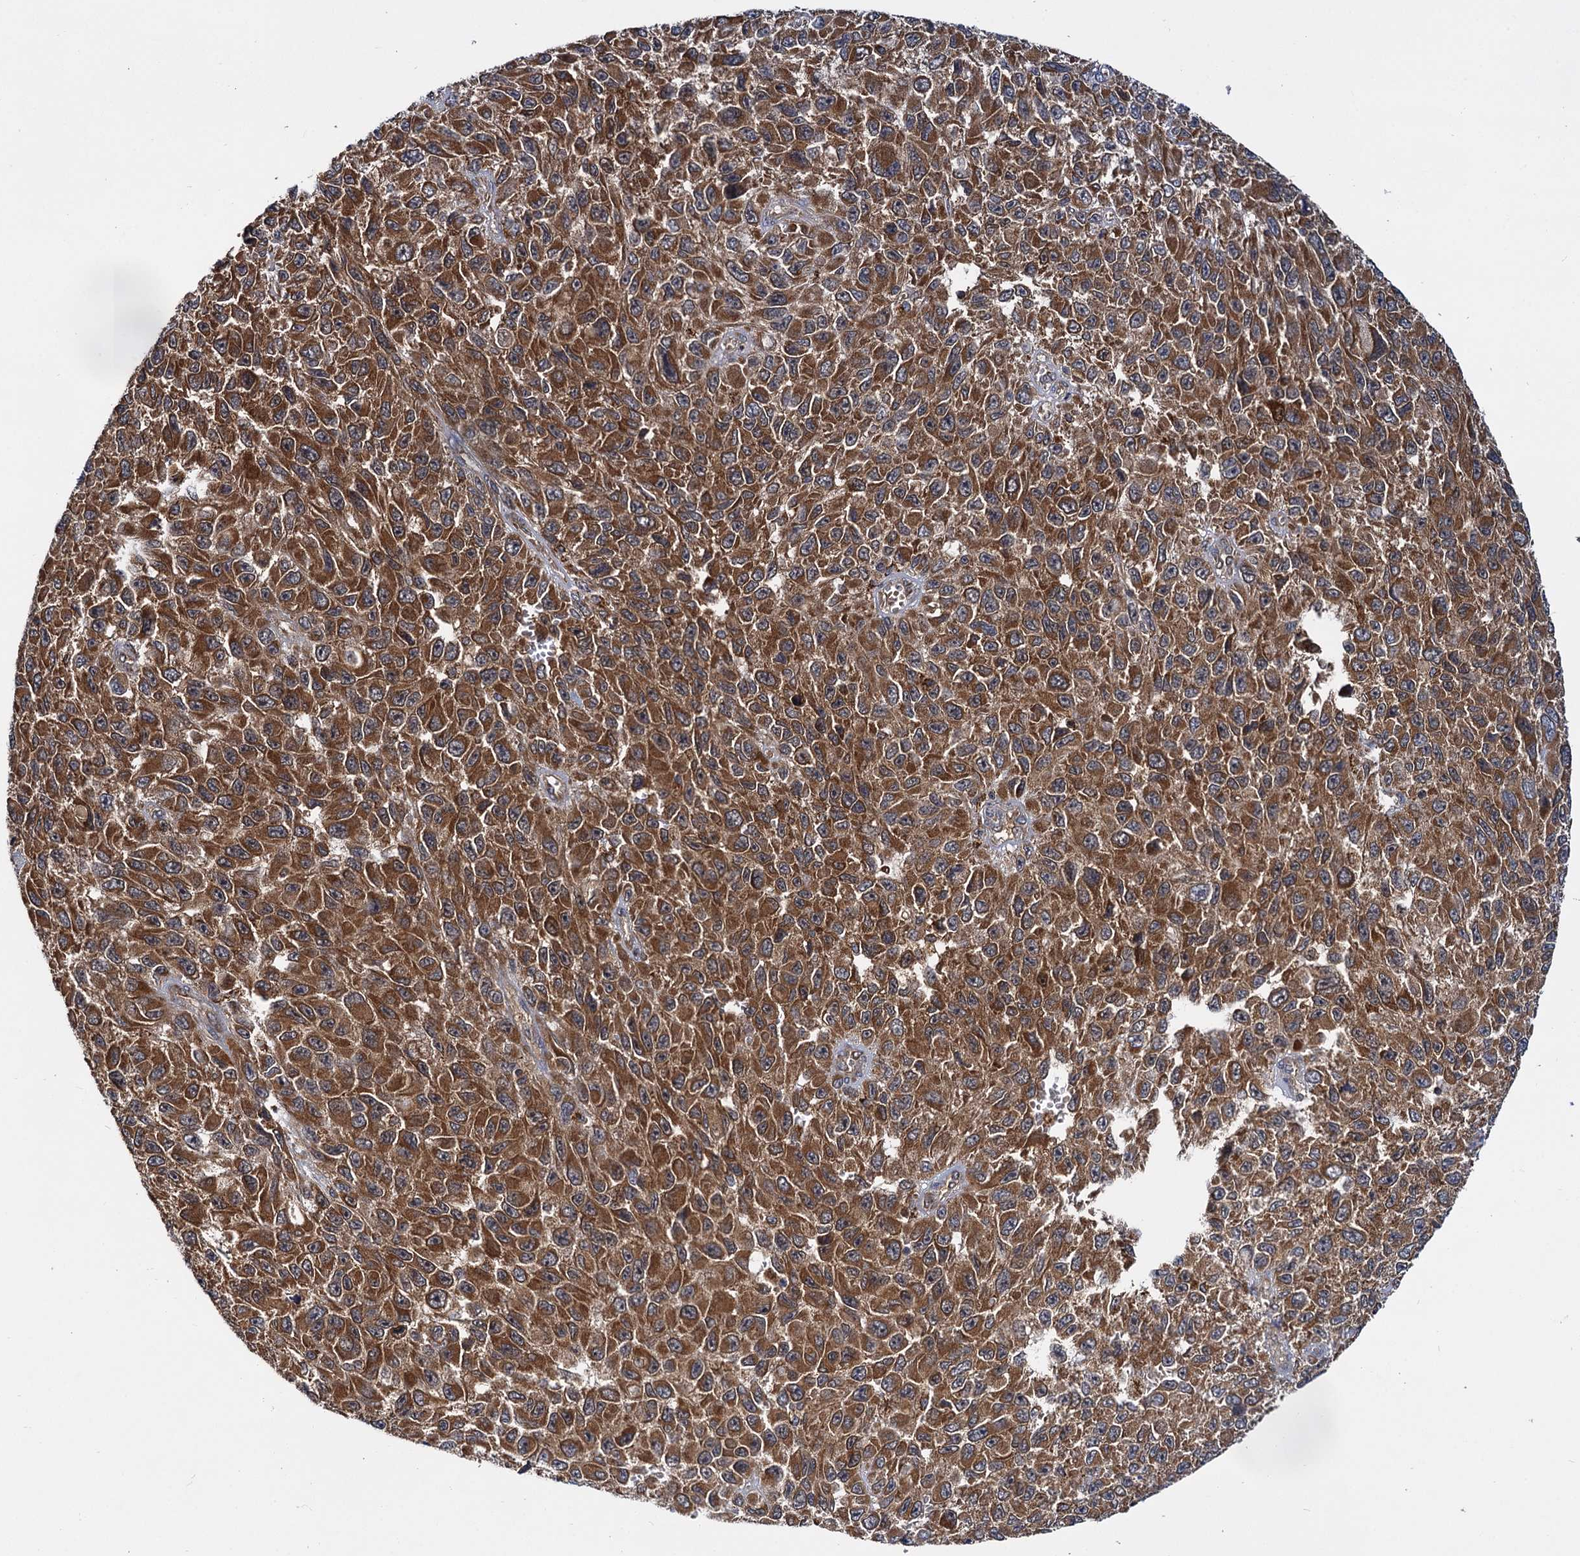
{"staining": {"intensity": "moderate", "quantity": ">75%", "location": "cytoplasmic/membranous"}, "tissue": "melanoma", "cell_type": "Tumor cells", "image_type": "cancer", "snomed": [{"axis": "morphology", "description": "Normal tissue, NOS"}, {"axis": "morphology", "description": "Malignant melanoma, NOS"}, {"axis": "topography", "description": "Skin"}], "caption": "Moderate cytoplasmic/membranous positivity for a protein is present in approximately >75% of tumor cells of melanoma using IHC.", "gene": "UFM1", "patient": {"sex": "female", "age": 96}}